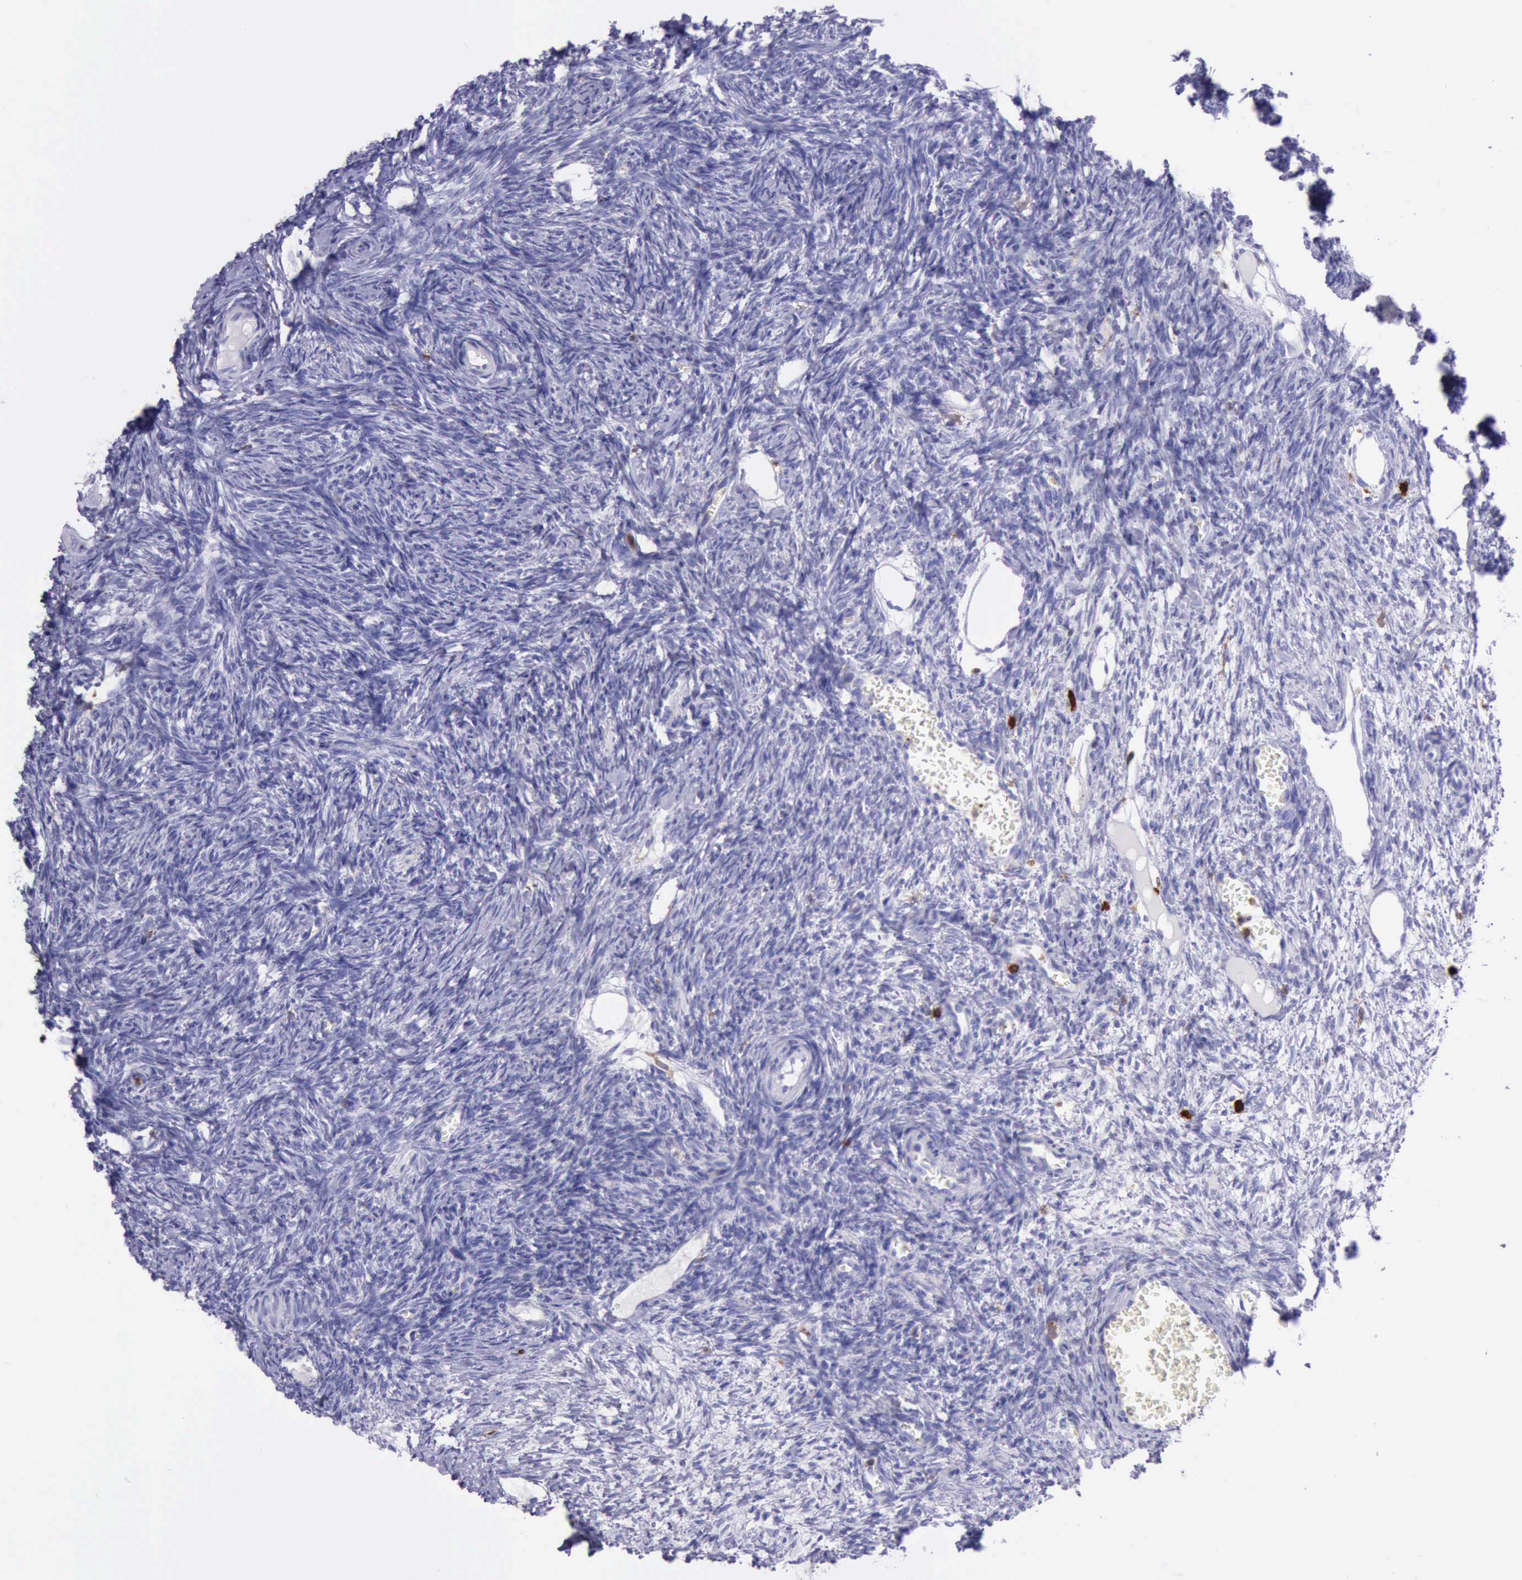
{"staining": {"intensity": "negative", "quantity": "none", "location": "none"}, "tissue": "ovary", "cell_type": "Ovarian stroma cells", "image_type": "normal", "snomed": [{"axis": "morphology", "description": "Normal tissue, NOS"}, {"axis": "topography", "description": "Ovary"}], "caption": "Immunohistochemistry (IHC) photomicrograph of benign ovary: ovary stained with DAB (3,3'-diaminobenzidine) exhibits no significant protein expression in ovarian stroma cells.", "gene": "BTK", "patient": {"sex": "female", "age": 27}}